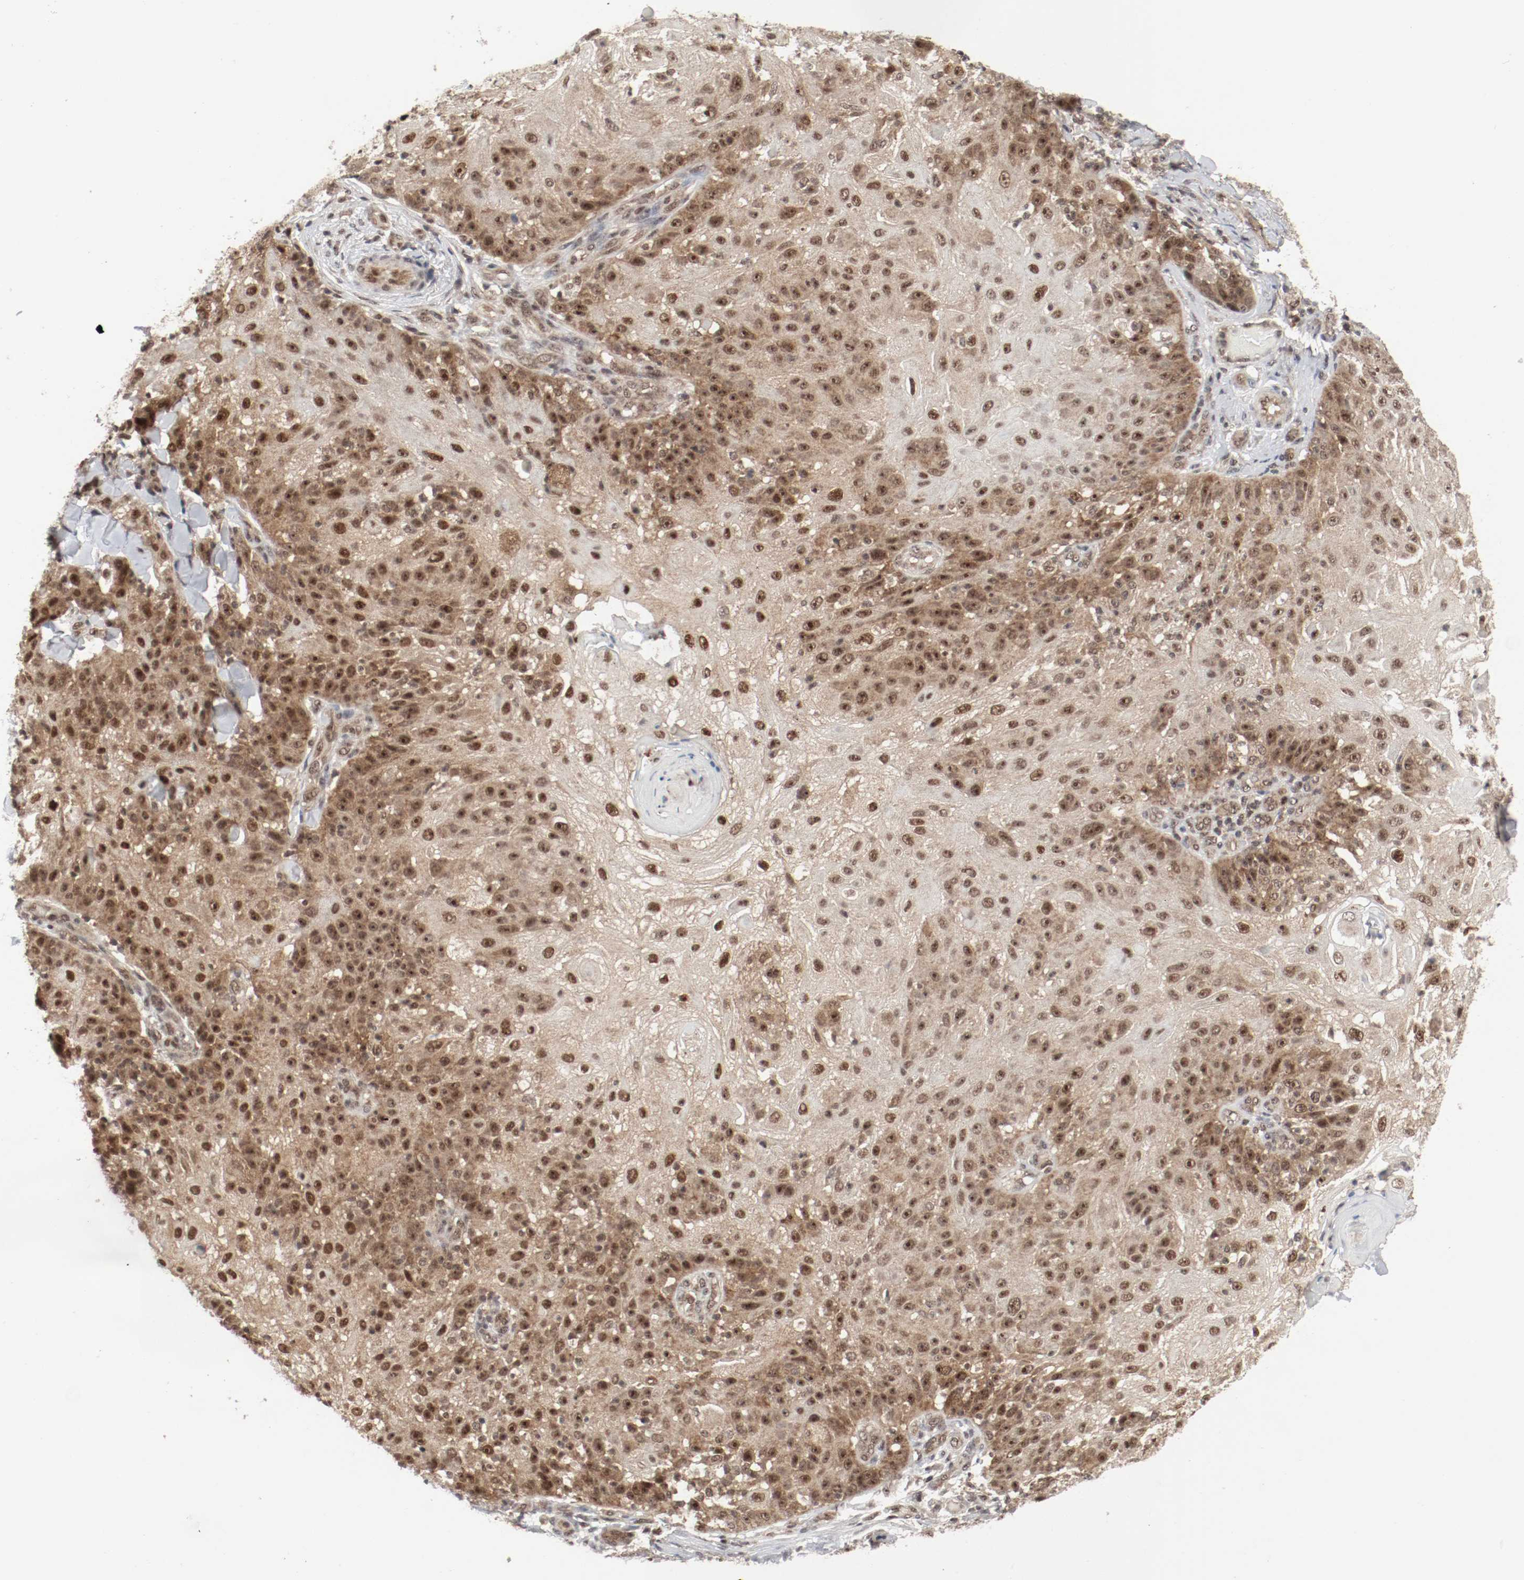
{"staining": {"intensity": "moderate", "quantity": ">75%", "location": "cytoplasmic/membranous,nuclear"}, "tissue": "skin cancer", "cell_type": "Tumor cells", "image_type": "cancer", "snomed": [{"axis": "morphology", "description": "Normal tissue, NOS"}, {"axis": "morphology", "description": "Squamous cell carcinoma, NOS"}, {"axis": "topography", "description": "Skin"}], "caption": "Skin cancer (squamous cell carcinoma) tissue displays moderate cytoplasmic/membranous and nuclear expression in about >75% of tumor cells", "gene": "CSNK2B", "patient": {"sex": "female", "age": 83}}